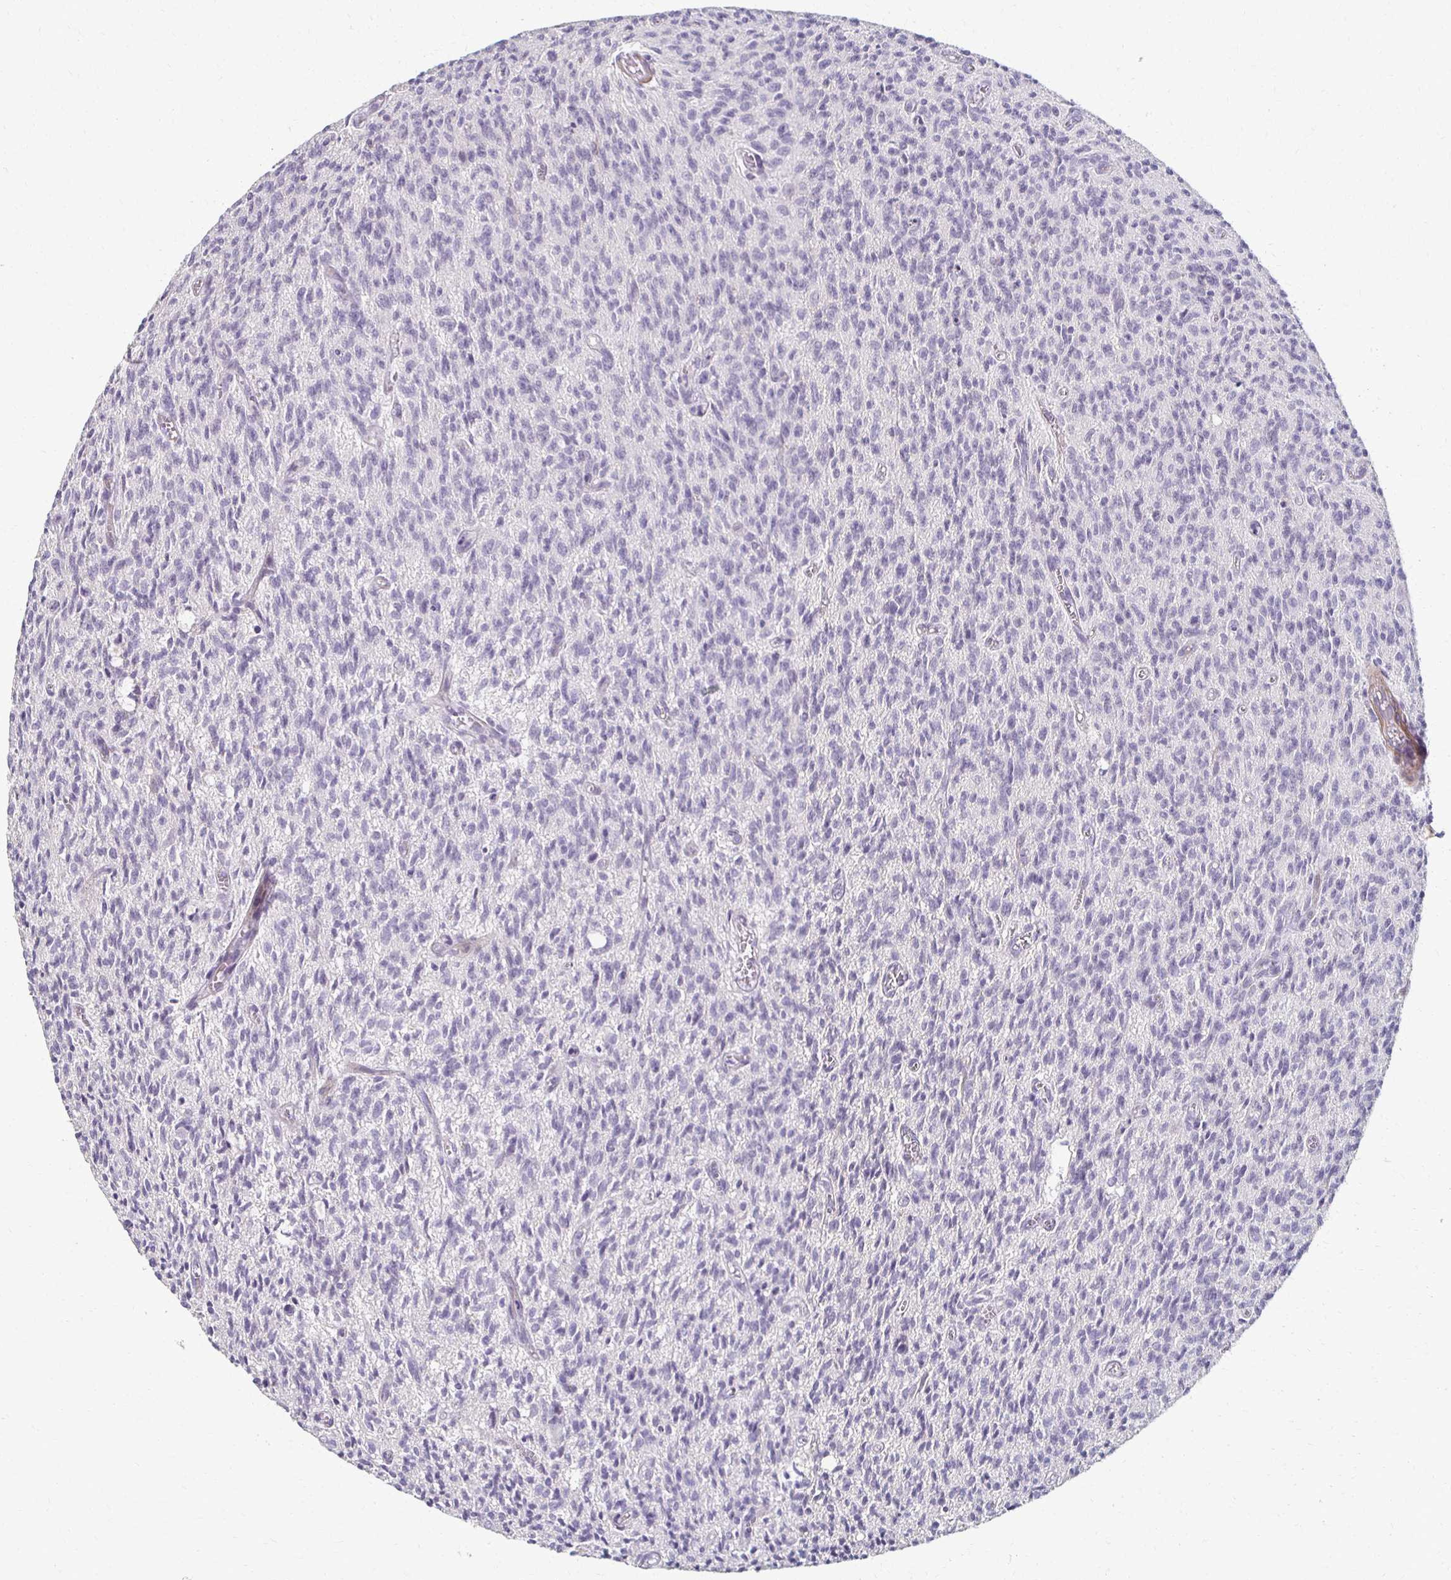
{"staining": {"intensity": "negative", "quantity": "none", "location": "none"}, "tissue": "glioma", "cell_type": "Tumor cells", "image_type": "cancer", "snomed": [{"axis": "morphology", "description": "Glioma, malignant, Low grade"}, {"axis": "topography", "description": "Brain"}], "caption": "Tumor cells are negative for protein expression in human malignant glioma (low-grade). (DAB (3,3'-diaminobenzidine) immunohistochemistry visualized using brightfield microscopy, high magnification).", "gene": "FOXO4", "patient": {"sex": "male", "age": 64}}